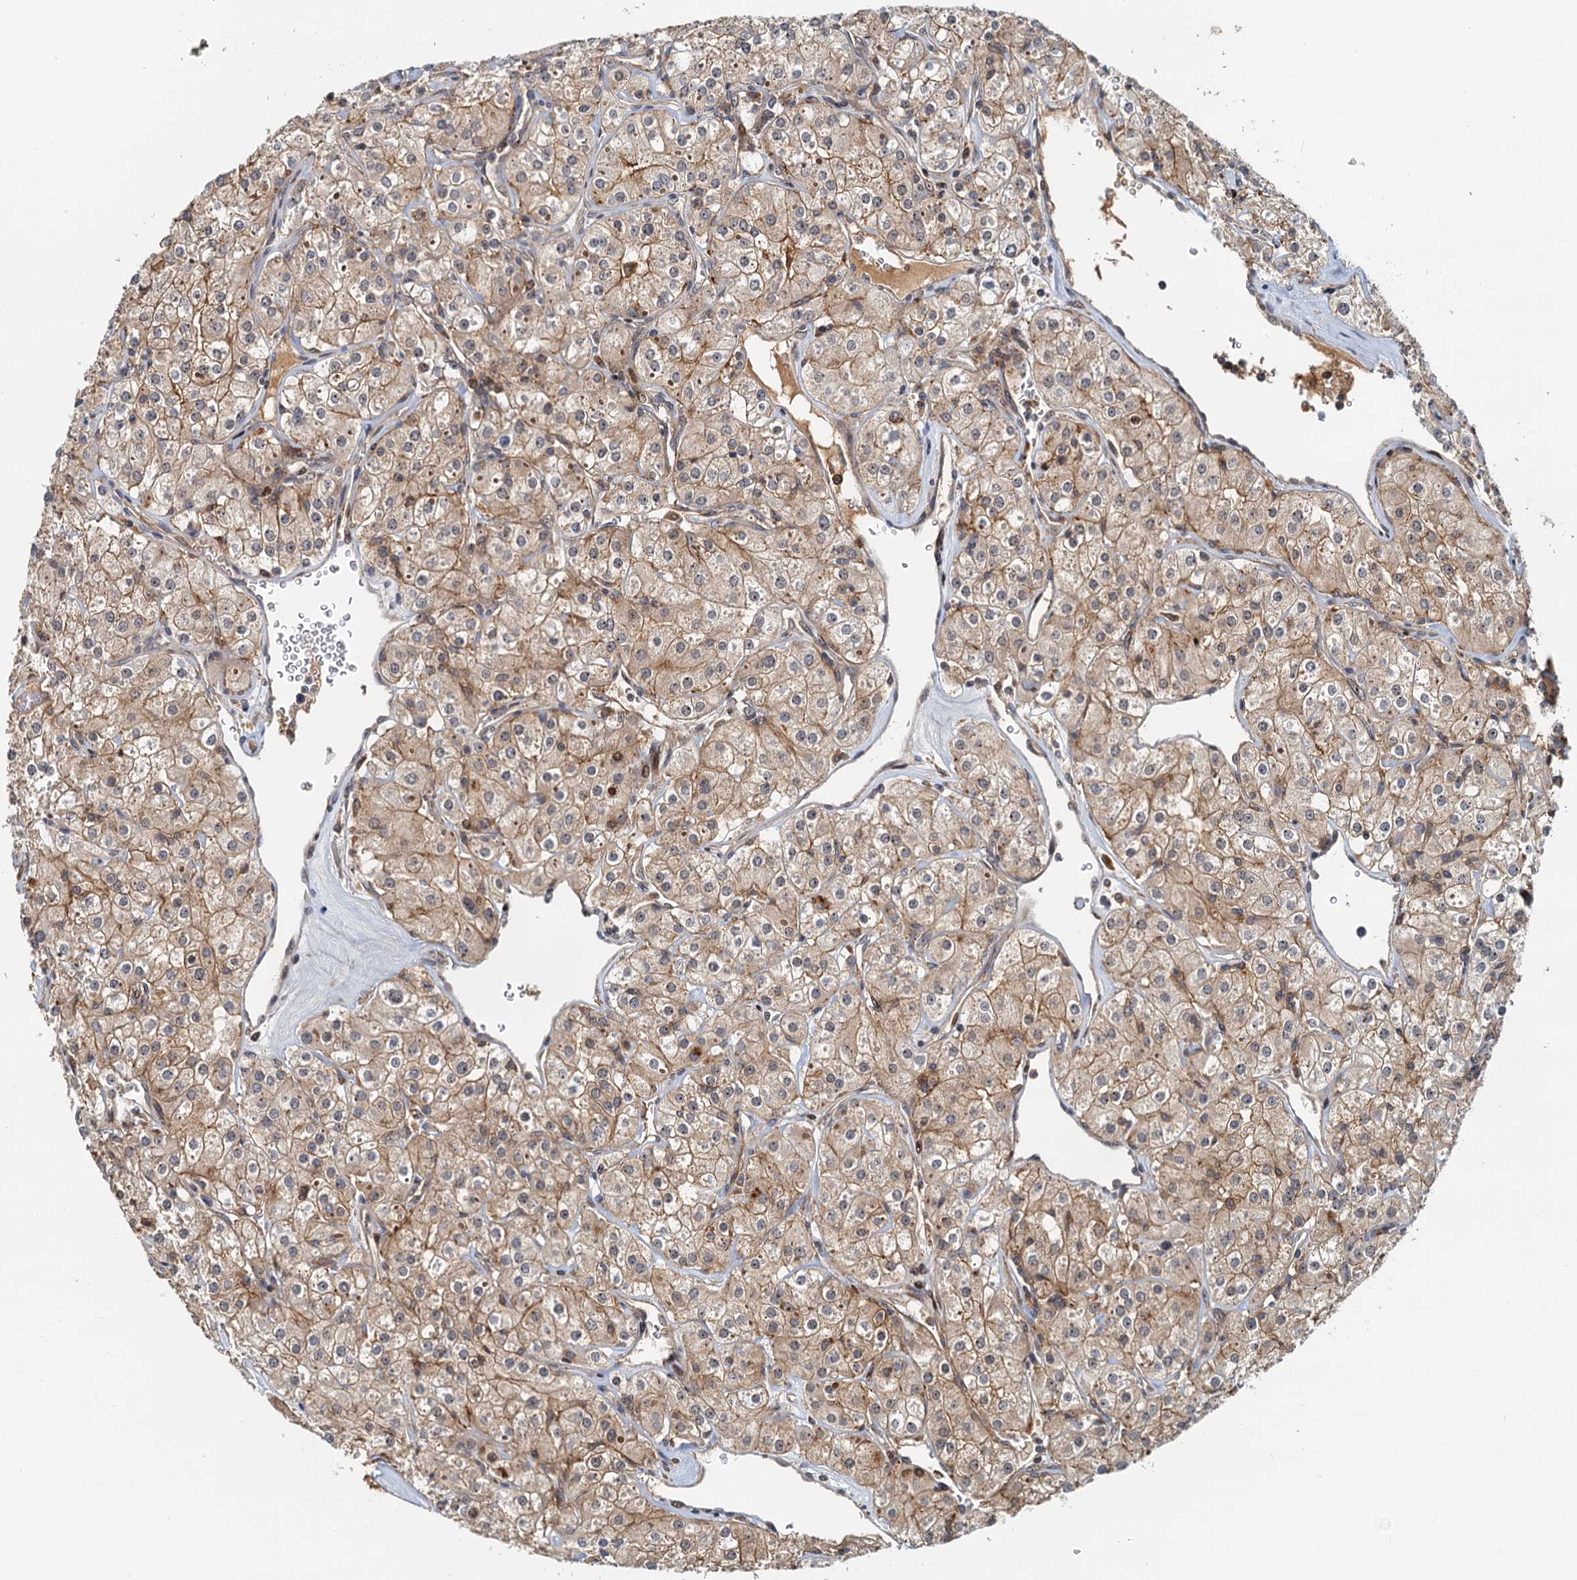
{"staining": {"intensity": "weak", "quantity": ">75%", "location": "cytoplasmic/membranous"}, "tissue": "renal cancer", "cell_type": "Tumor cells", "image_type": "cancer", "snomed": [{"axis": "morphology", "description": "Adenocarcinoma, NOS"}, {"axis": "topography", "description": "Kidney"}], "caption": "Brown immunohistochemical staining in adenocarcinoma (renal) displays weak cytoplasmic/membranous staining in about >75% of tumor cells.", "gene": "TOLLIP", "patient": {"sex": "male", "age": 77}}